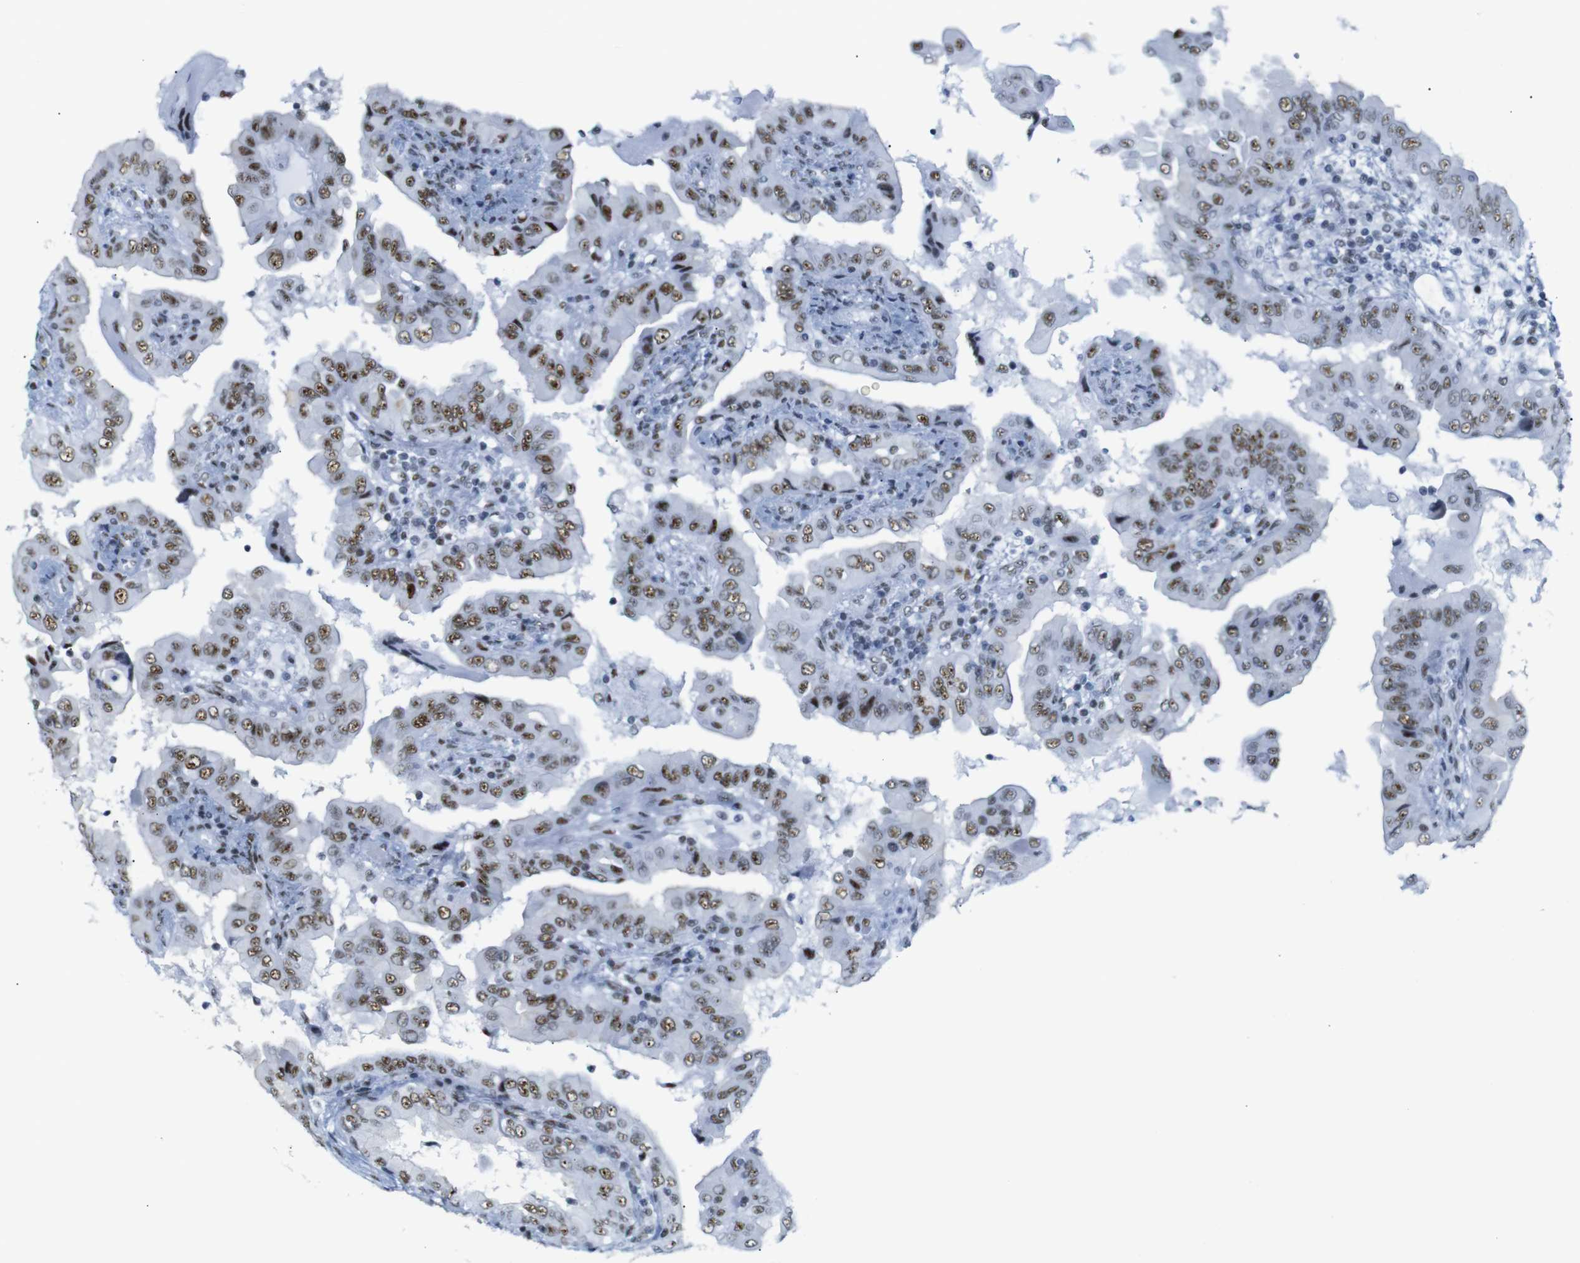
{"staining": {"intensity": "strong", "quantity": ">75%", "location": "nuclear"}, "tissue": "thyroid cancer", "cell_type": "Tumor cells", "image_type": "cancer", "snomed": [{"axis": "morphology", "description": "Papillary adenocarcinoma, NOS"}, {"axis": "topography", "description": "Thyroid gland"}], "caption": "A high-resolution image shows immunohistochemistry (IHC) staining of thyroid papillary adenocarcinoma, which reveals strong nuclear staining in approximately >75% of tumor cells. (Brightfield microscopy of DAB IHC at high magnification).", "gene": "TRA2B", "patient": {"sex": "male", "age": 33}}